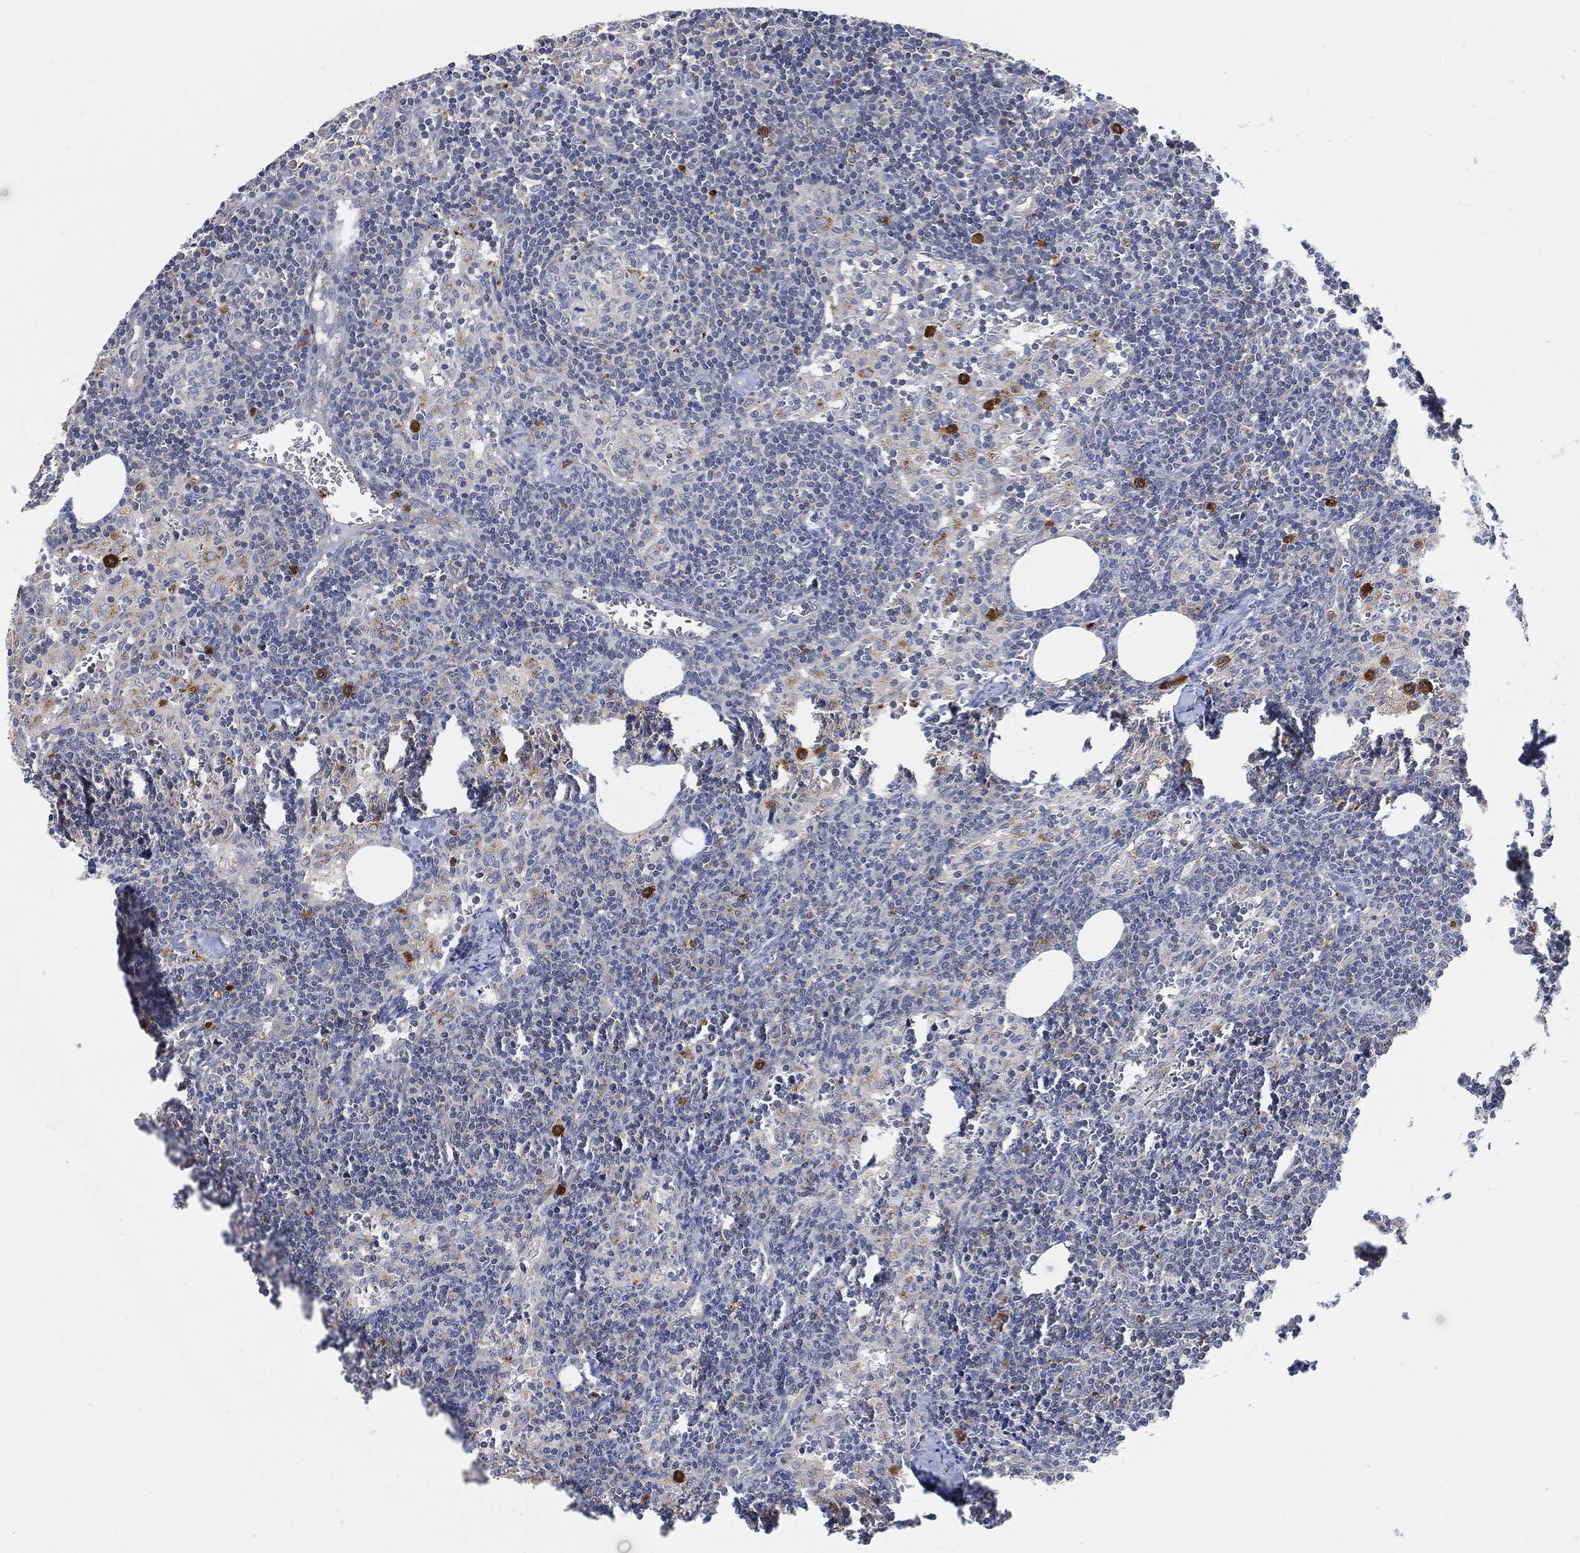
{"staining": {"intensity": "strong", "quantity": "<25%", "location": "cytoplasmic/membranous"}, "tissue": "lymph node", "cell_type": "Non-germinal center cells", "image_type": "normal", "snomed": [{"axis": "morphology", "description": "Normal tissue, NOS"}, {"axis": "topography", "description": "Lymph node"}], "caption": "DAB immunohistochemical staining of unremarkable lymph node shows strong cytoplasmic/membranous protein expression in approximately <25% of non-germinal center cells.", "gene": "VSIG4", "patient": {"sex": "female", "age": 52}}